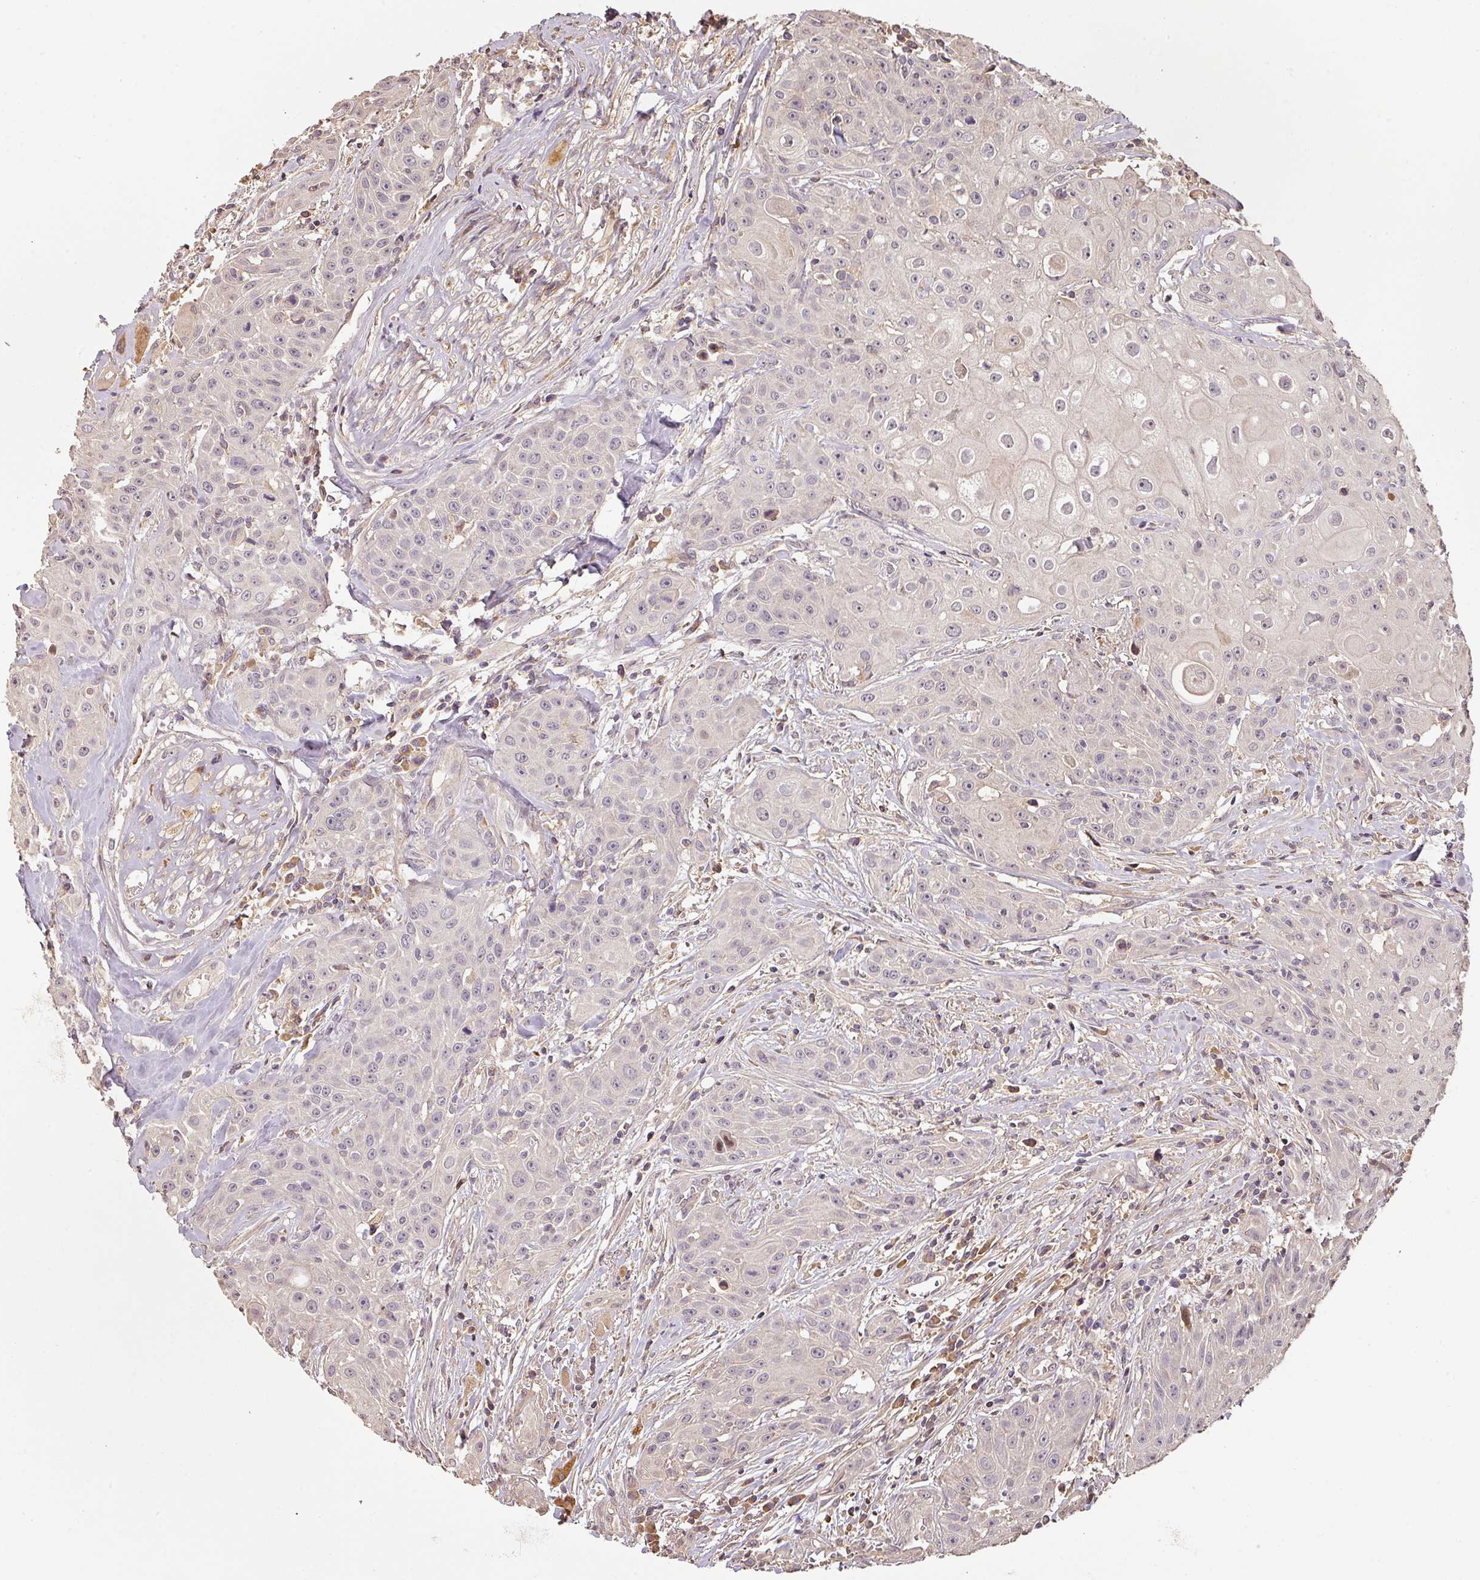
{"staining": {"intensity": "negative", "quantity": "none", "location": "none"}, "tissue": "head and neck cancer", "cell_type": "Tumor cells", "image_type": "cancer", "snomed": [{"axis": "morphology", "description": "Squamous cell carcinoma, NOS"}, {"axis": "topography", "description": "Oral tissue"}, {"axis": "topography", "description": "Head-Neck"}], "caption": "The micrograph displays no staining of tumor cells in head and neck cancer. The staining was performed using DAB (3,3'-diaminobenzidine) to visualize the protein expression in brown, while the nuclei were stained in blue with hematoxylin (Magnification: 20x).", "gene": "BPIFB3", "patient": {"sex": "female", "age": 82}}